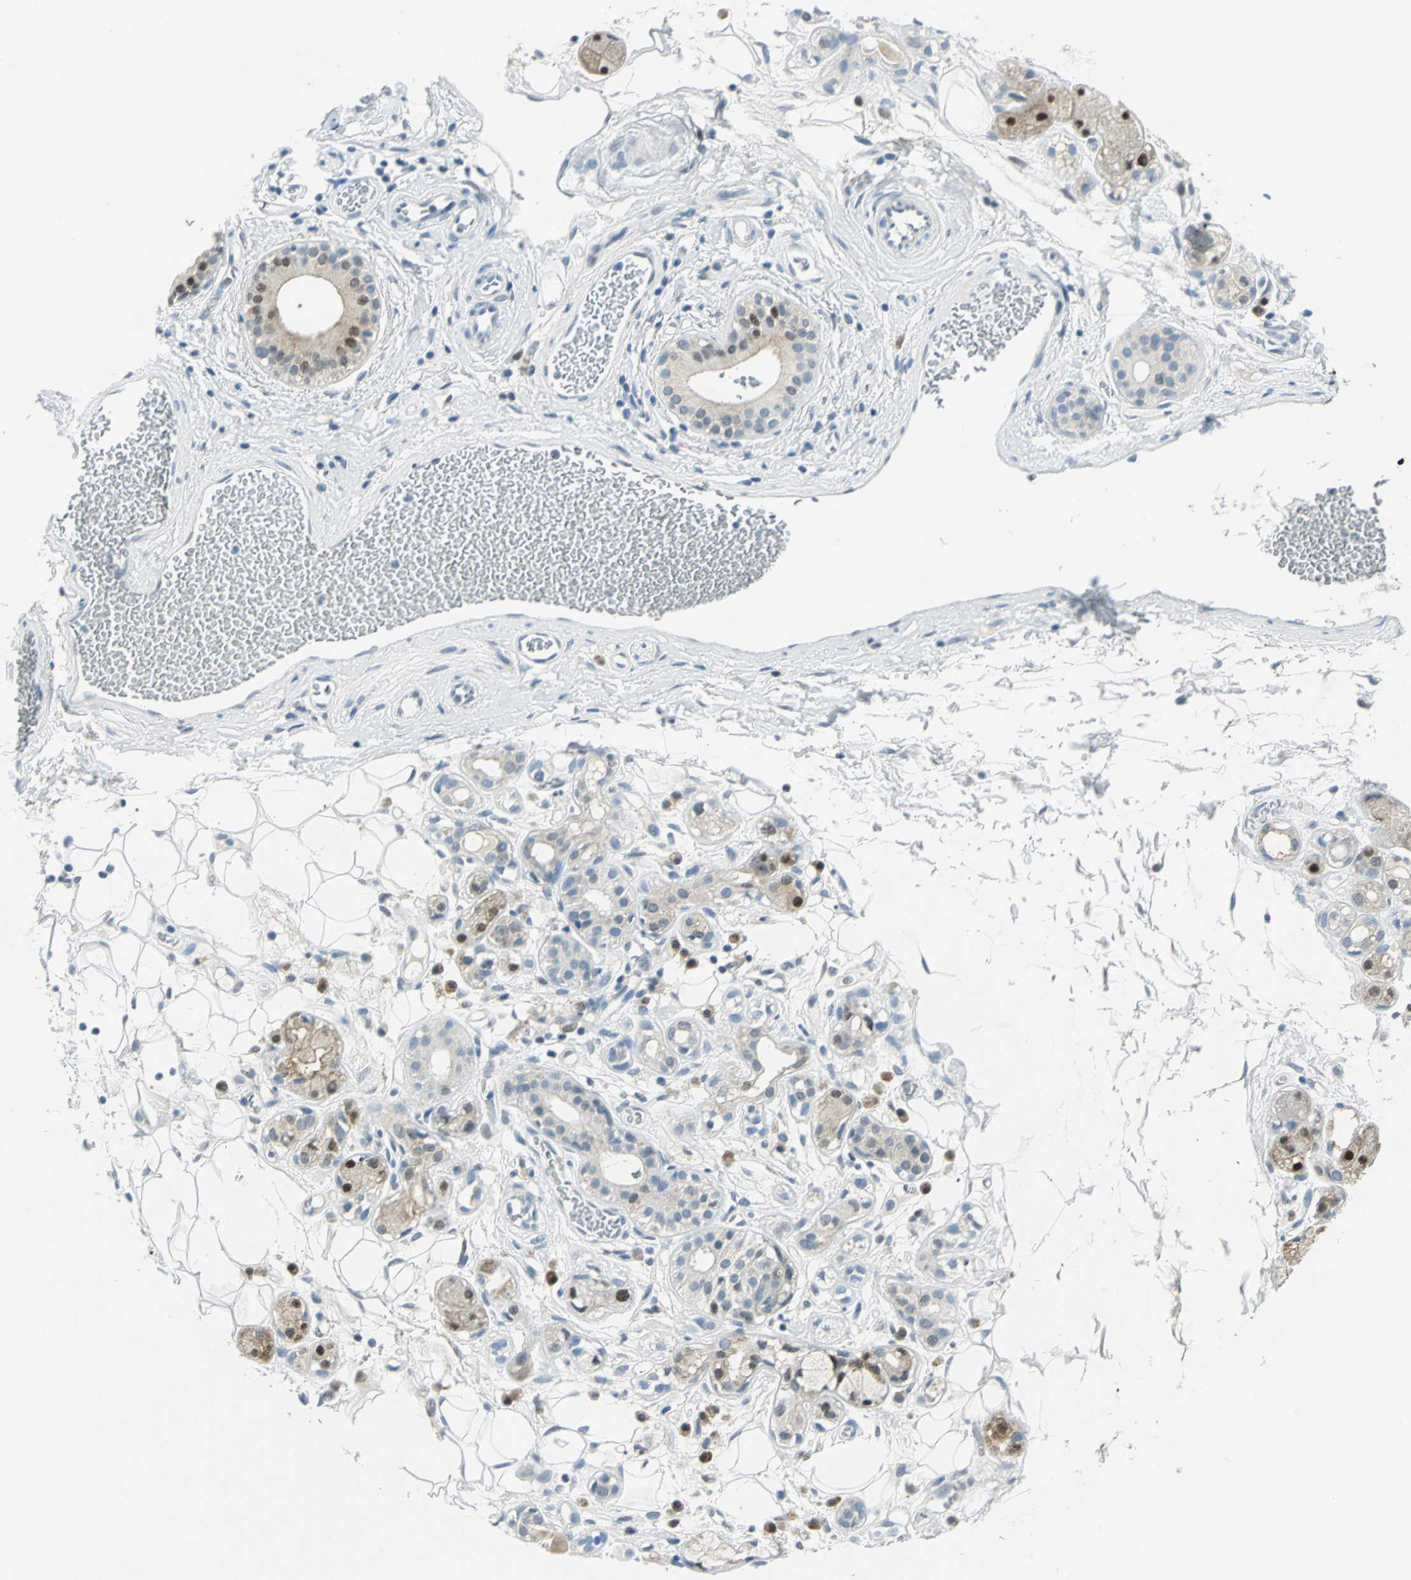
{"staining": {"intensity": "negative", "quantity": "none", "location": "none"}, "tissue": "adipose tissue", "cell_type": "Adipocytes", "image_type": "normal", "snomed": [{"axis": "morphology", "description": "Normal tissue, NOS"}, {"axis": "morphology", "description": "Inflammation, NOS"}, {"axis": "topography", "description": "Vascular tissue"}, {"axis": "topography", "description": "Salivary gland"}], "caption": "A high-resolution photomicrograph shows immunohistochemistry (IHC) staining of normal adipose tissue, which reveals no significant staining in adipocytes. Nuclei are stained in blue.", "gene": "AKR1A1", "patient": {"sex": "female", "age": 75}}